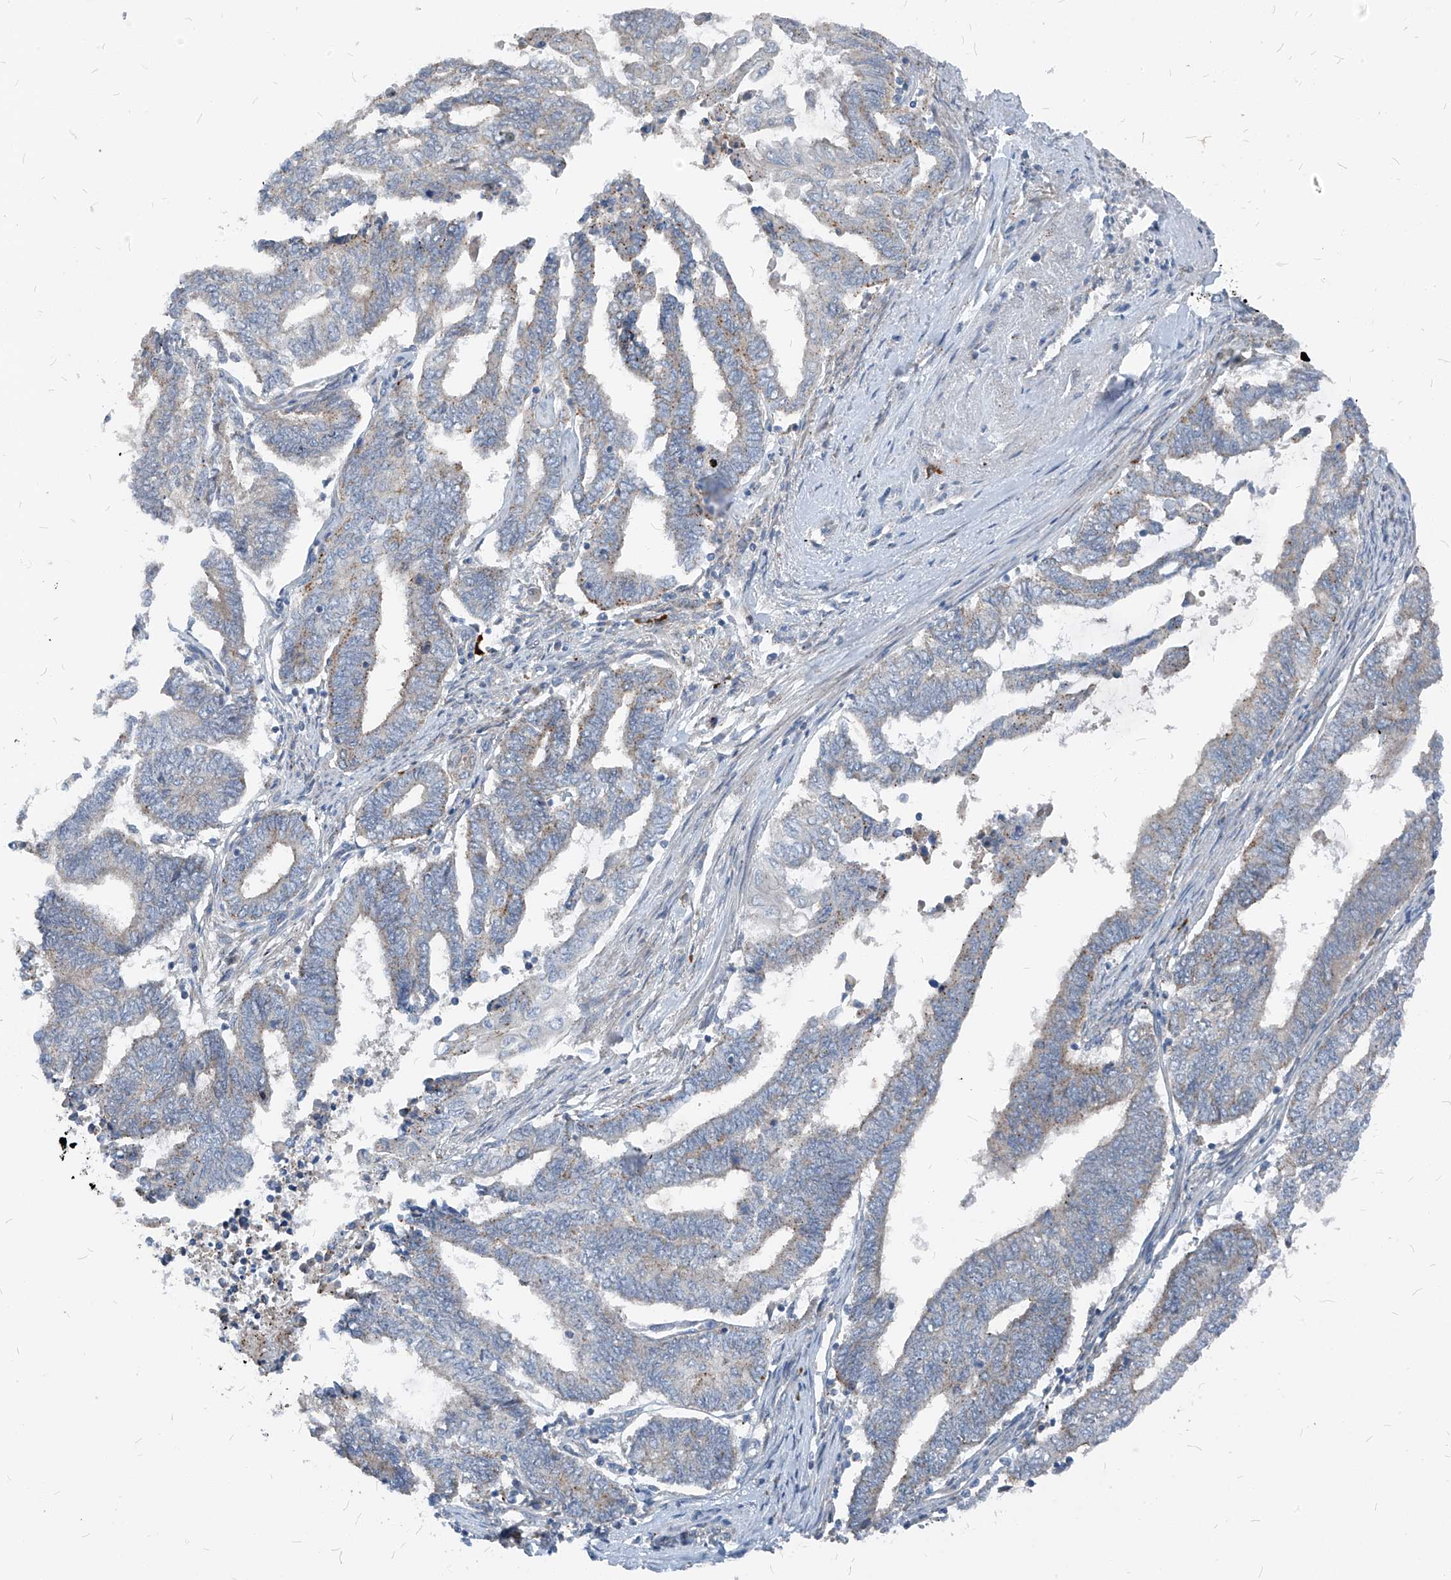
{"staining": {"intensity": "weak", "quantity": "25%-75%", "location": "cytoplasmic/membranous"}, "tissue": "endometrial cancer", "cell_type": "Tumor cells", "image_type": "cancer", "snomed": [{"axis": "morphology", "description": "Adenocarcinoma, NOS"}, {"axis": "topography", "description": "Uterus"}, {"axis": "topography", "description": "Endometrium"}], "caption": "Protein staining of endometrial cancer tissue shows weak cytoplasmic/membranous expression in approximately 25%-75% of tumor cells.", "gene": "CHMP2B", "patient": {"sex": "female", "age": 70}}